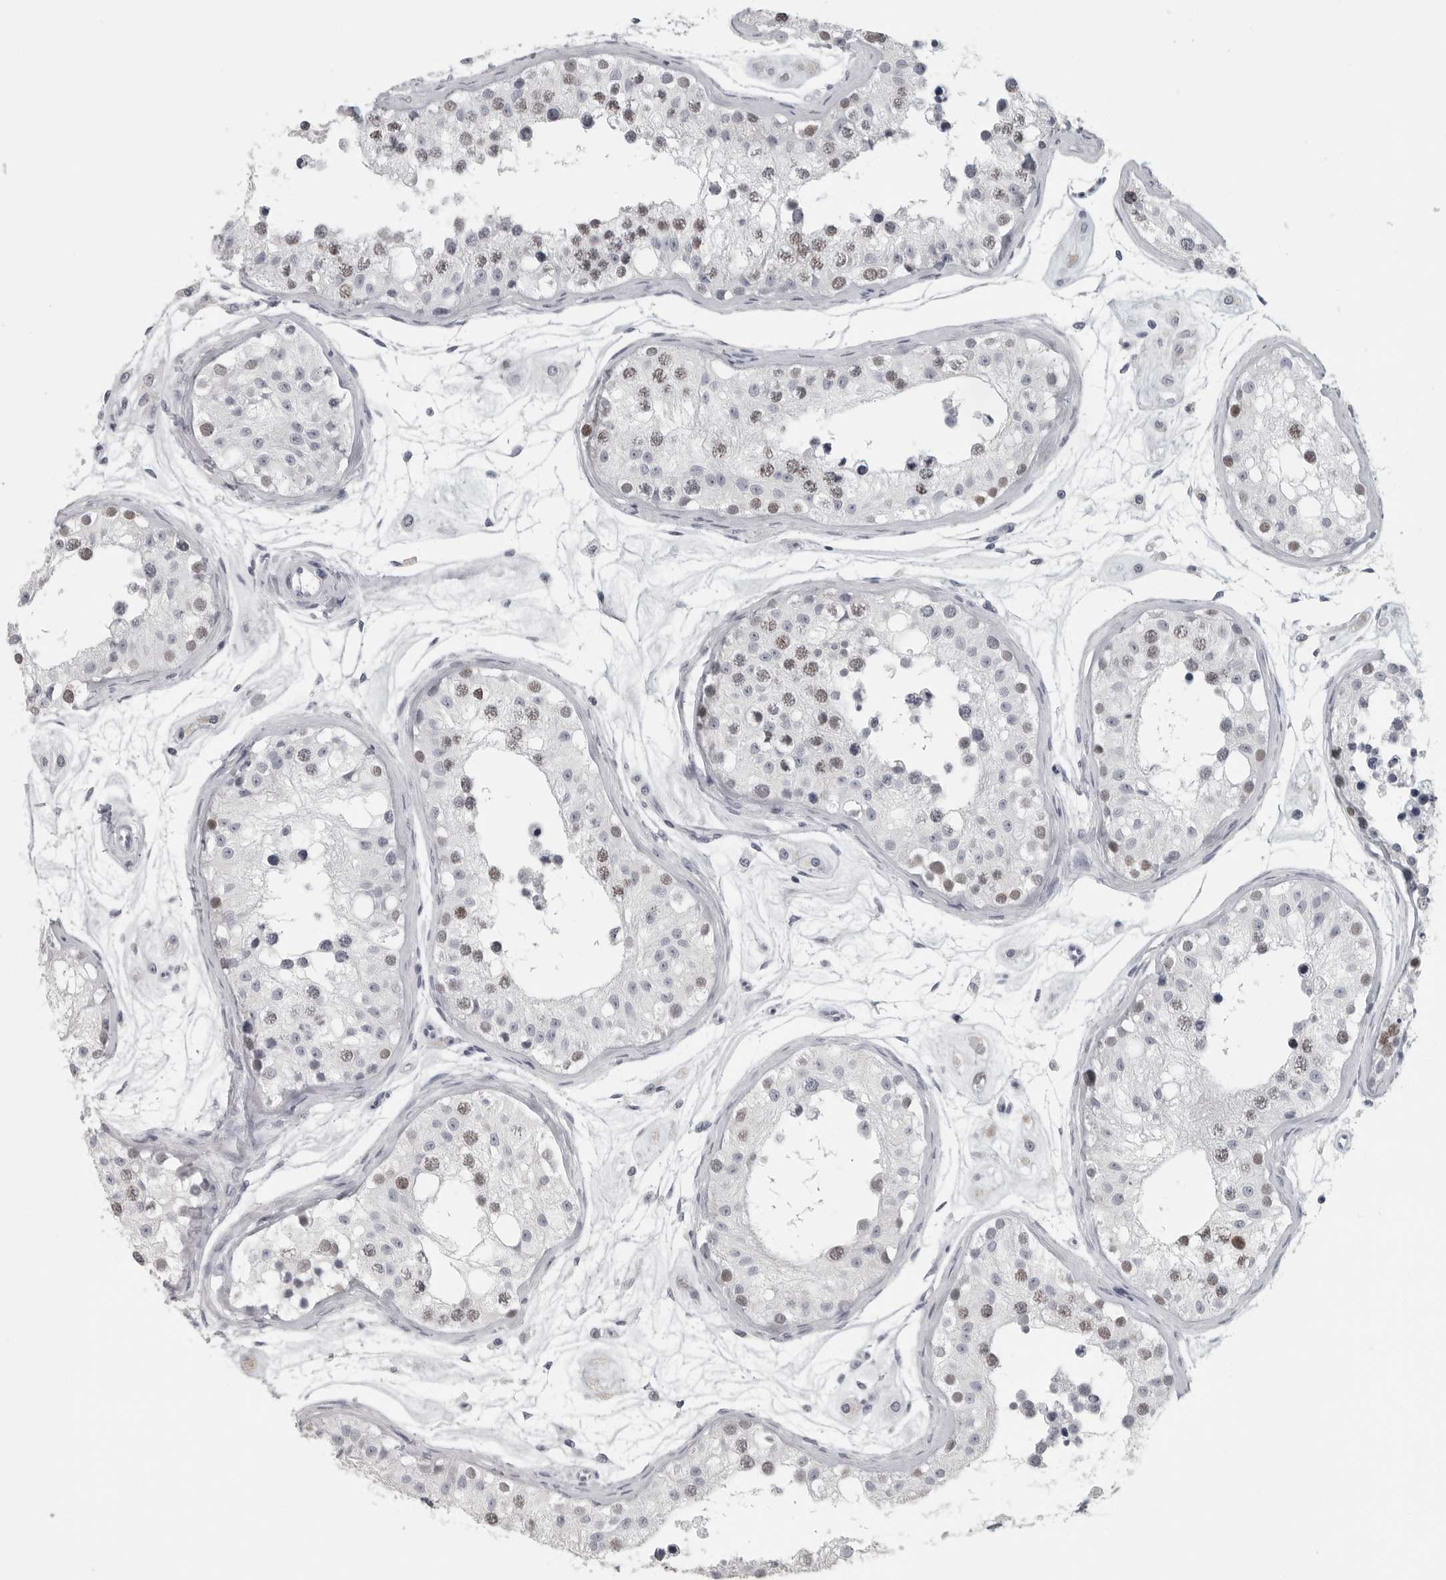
{"staining": {"intensity": "weak", "quantity": "25%-75%", "location": "nuclear"}, "tissue": "testis", "cell_type": "Cells in seminiferous ducts", "image_type": "normal", "snomed": [{"axis": "morphology", "description": "Normal tissue, NOS"}, {"axis": "morphology", "description": "Adenocarcinoma, metastatic, NOS"}, {"axis": "topography", "description": "Testis"}], "caption": "Normal testis exhibits weak nuclear positivity in about 25%-75% of cells in seminiferous ducts.", "gene": "SATB2", "patient": {"sex": "male", "age": 26}}